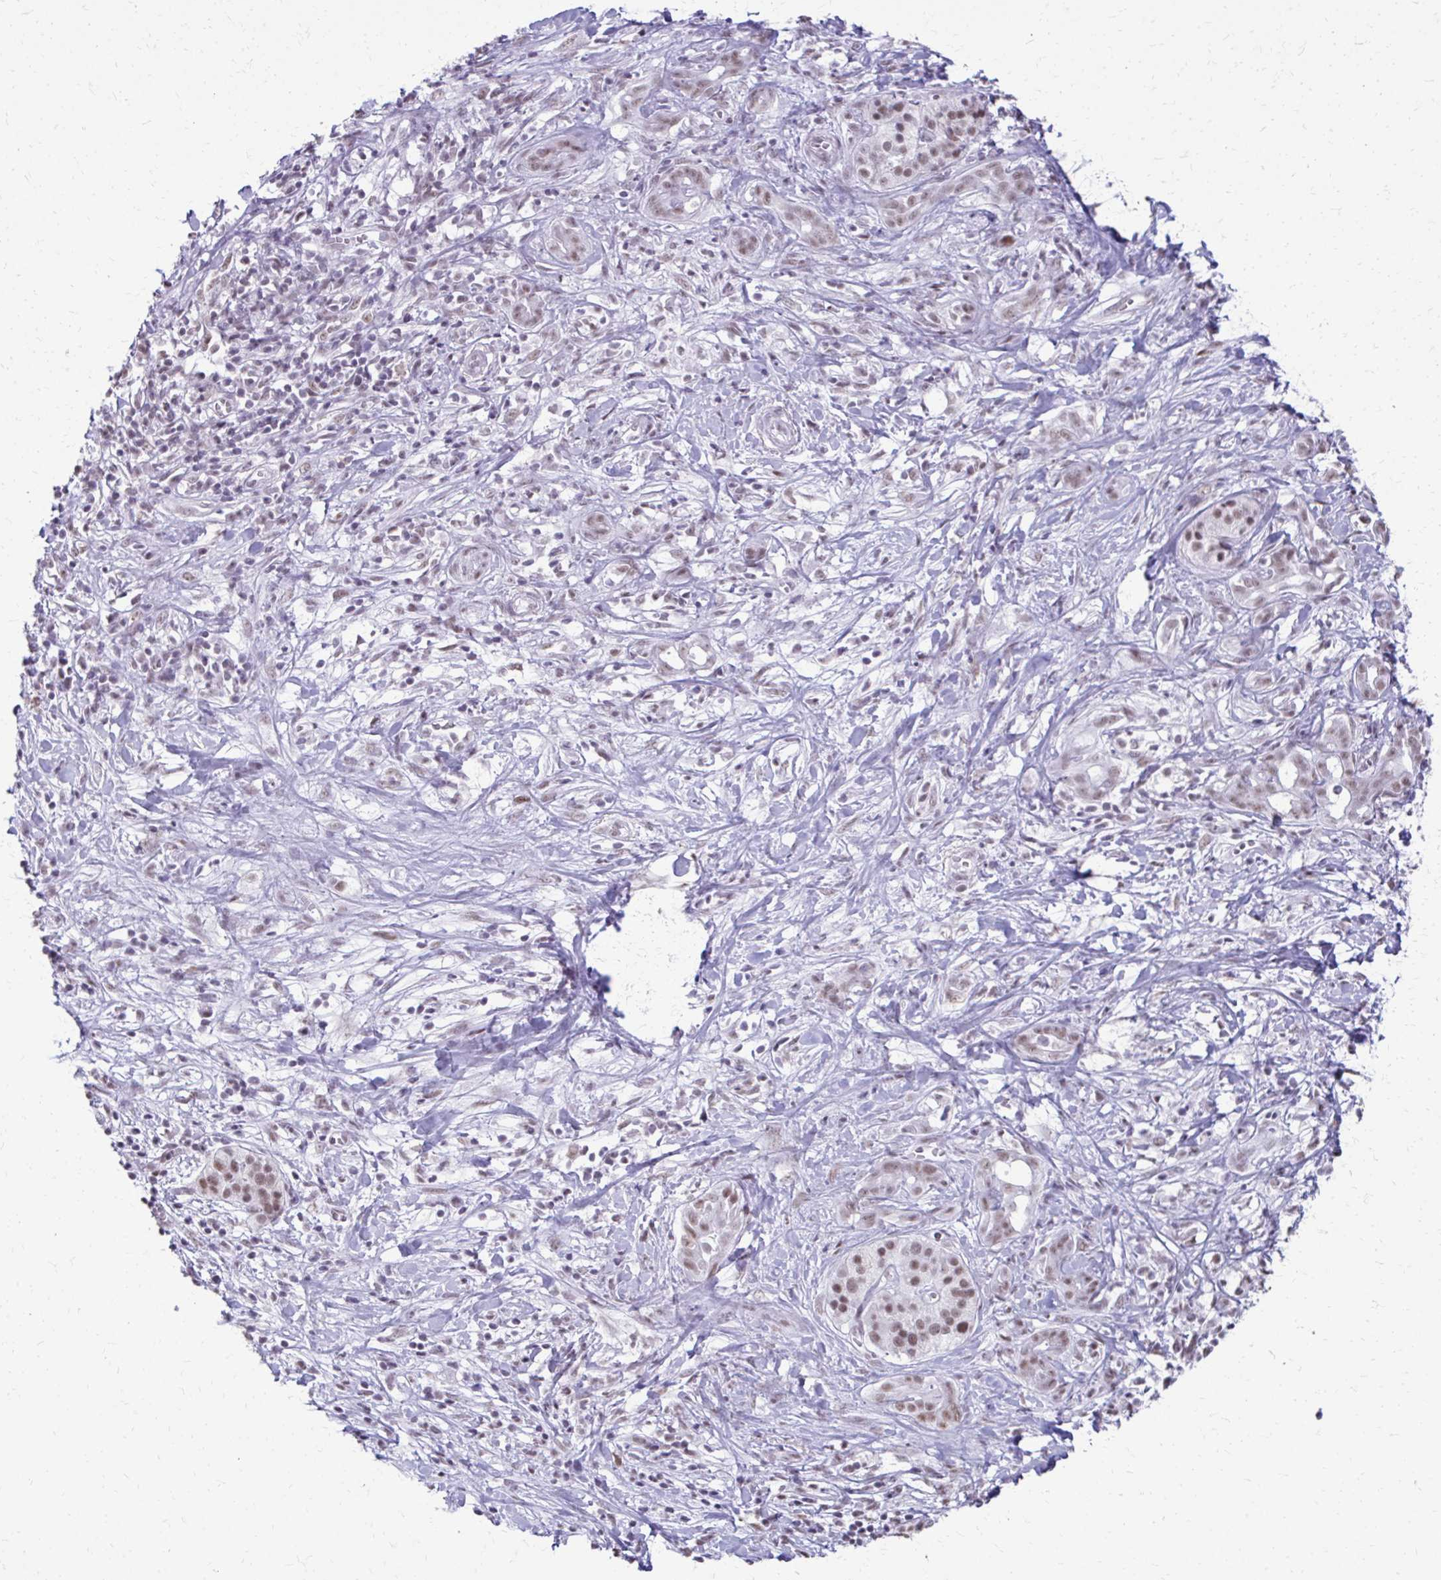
{"staining": {"intensity": "weak", "quantity": ">75%", "location": "nuclear"}, "tissue": "pancreatic cancer", "cell_type": "Tumor cells", "image_type": "cancer", "snomed": [{"axis": "morphology", "description": "Adenocarcinoma, NOS"}, {"axis": "topography", "description": "Pancreas"}], "caption": "Immunohistochemical staining of pancreatic adenocarcinoma exhibits low levels of weak nuclear protein expression in about >75% of tumor cells. (brown staining indicates protein expression, while blue staining denotes nuclei).", "gene": "SS18", "patient": {"sex": "male", "age": 61}}